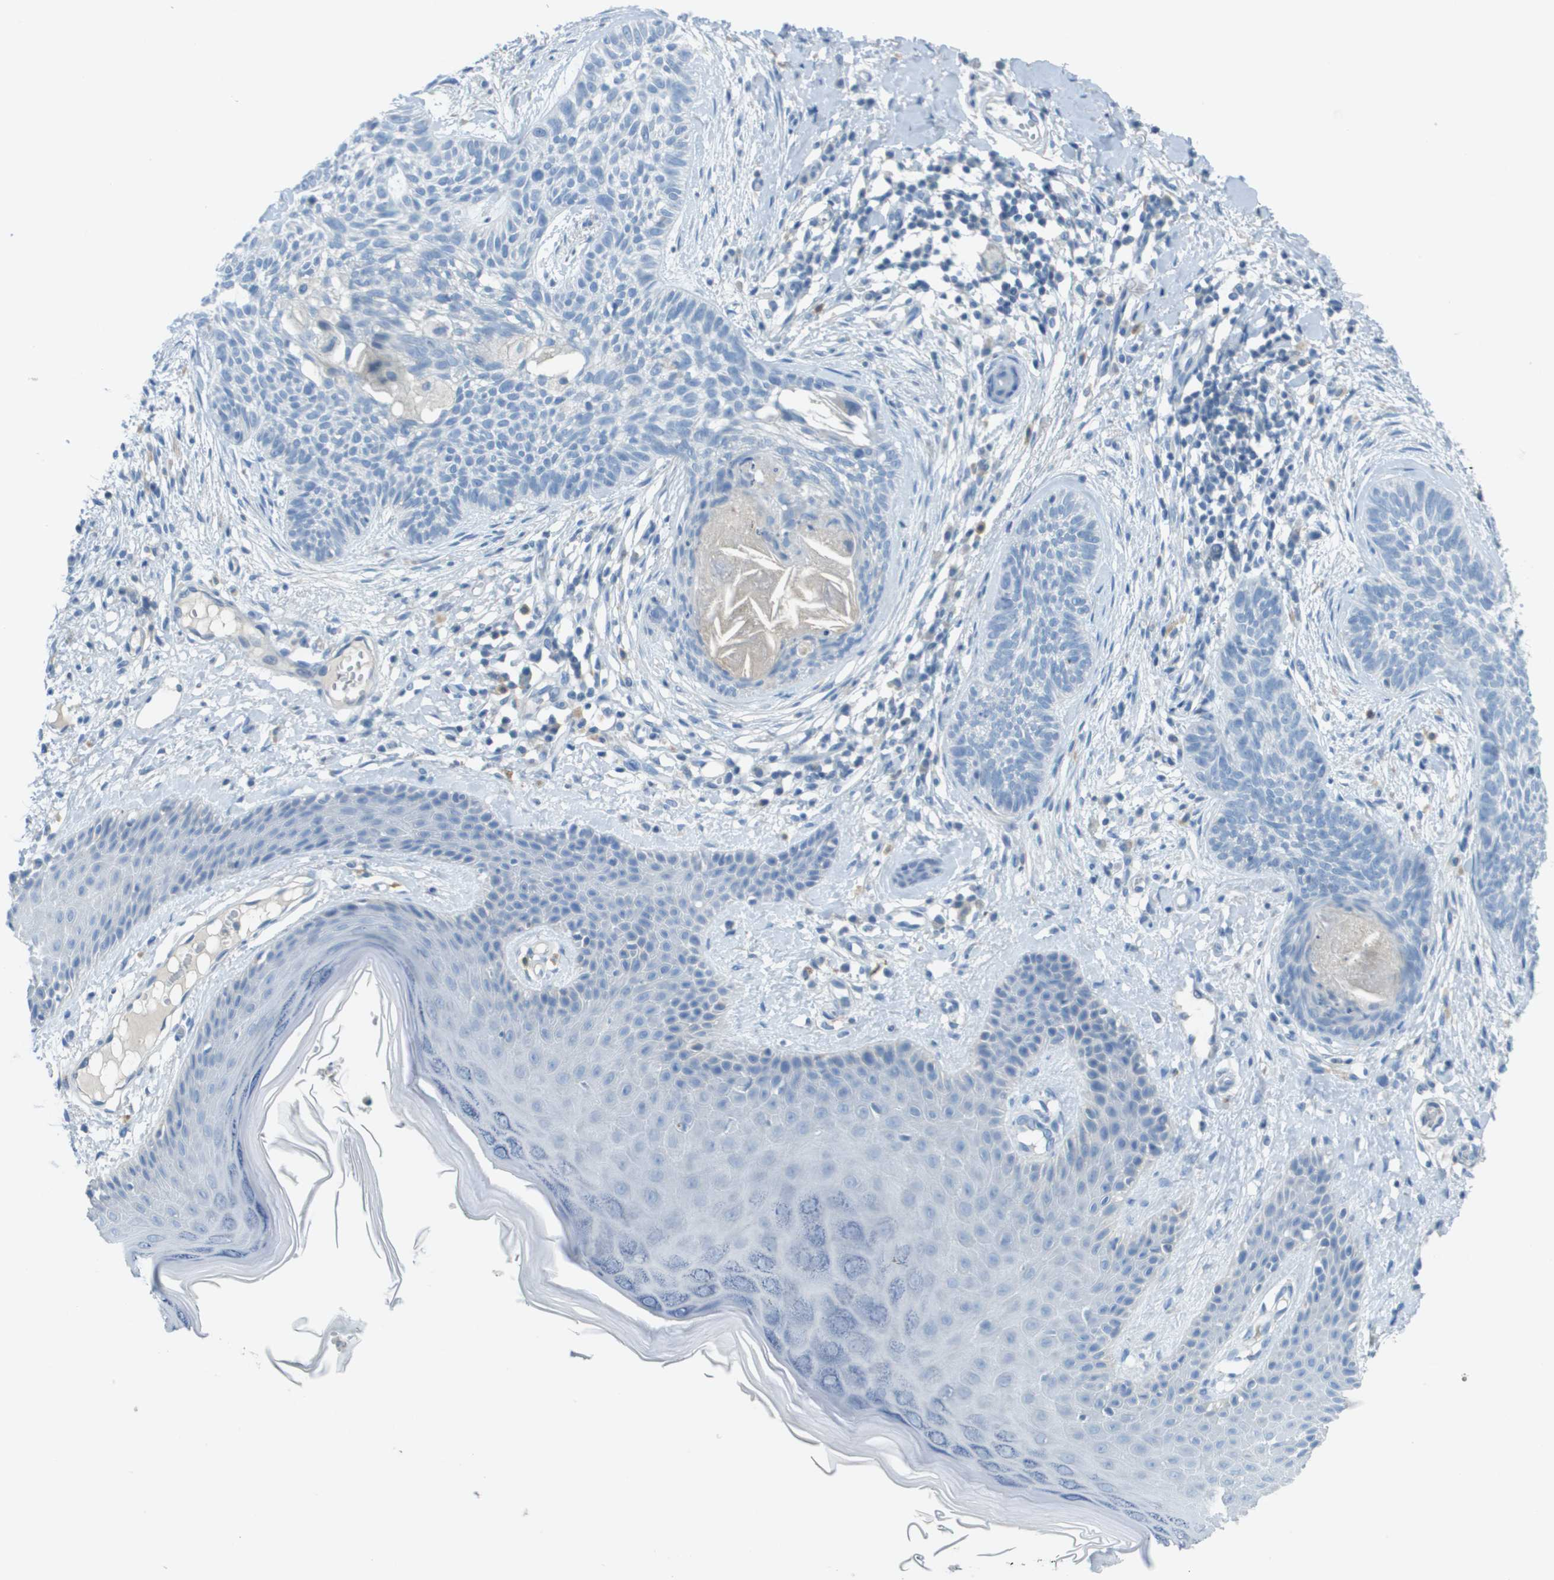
{"staining": {"intensity": "negative", "quantity": "none", "location": "none"}, "tissue": "skin cancer", "cell_type": "Tumor cells", "image_type": "cancer", "snomed": [{"axis": "morphology", "description": "Basal cell carcinoma"}, {"axis": "topography", "description": "Skin"}], "caption": "The immunohistochemistry micrograph has no significant positivity in tumor cells of skin cancer tissue.", "gene": "PTGDR2", "patient": {"sex": "female", "age": 59}}